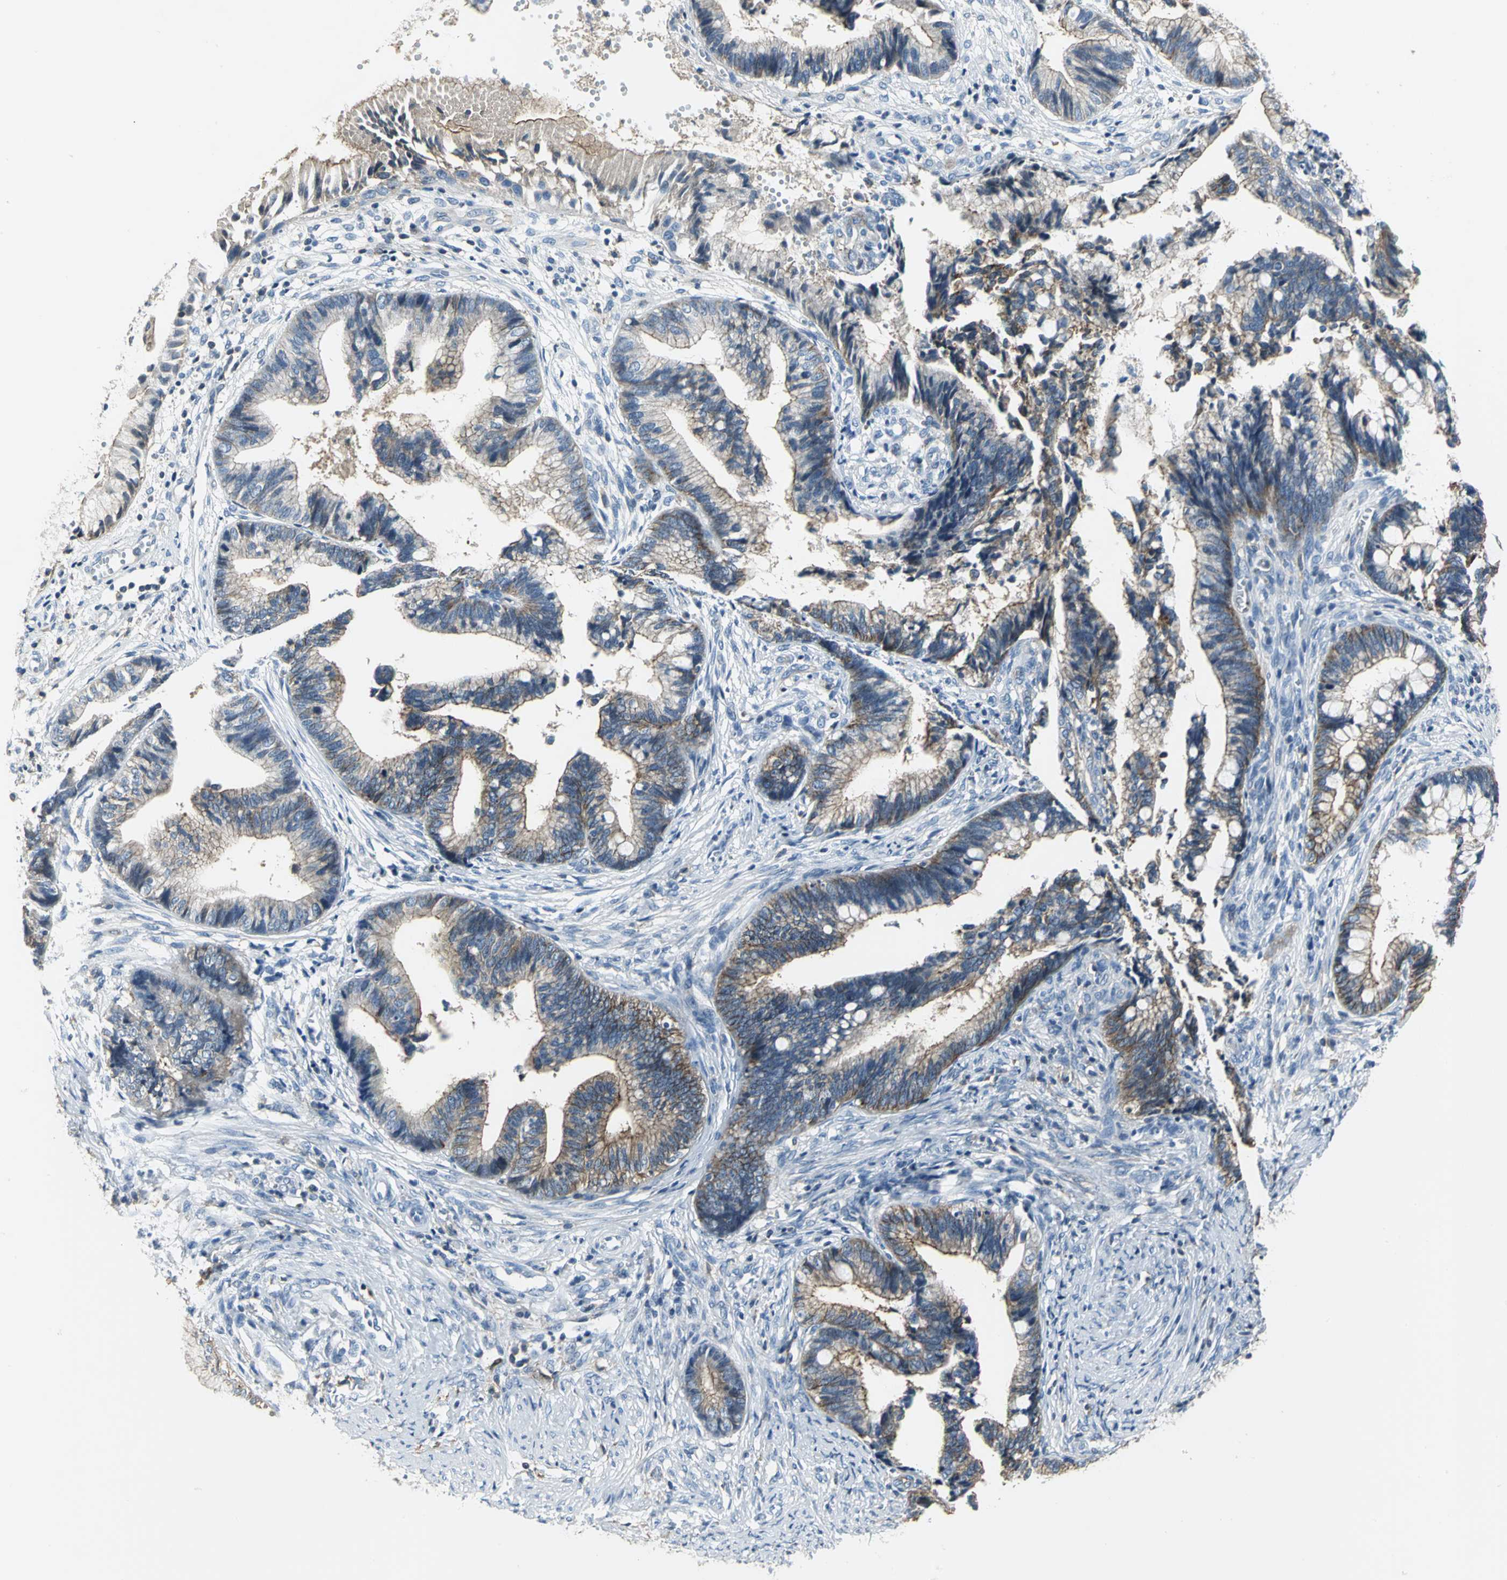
{"staining": {"intensity": "moderate", "quantity": ">75%", "location": "cytoplasmic/membranous"}, "tissue": "cervical cancer", "cell_type": "Tumor cells", "image_type": "cancer", "snomed": [{"axis": "morphology", "description": "Adenocarcinoma, NOS"}, {"axis": "topography", "description": "Cervix"}], "caption": "A photomicrograph of cervical adenocarcinoma stained for a protein demonstrates moderate cytoplasmic/membranous brown staining in tumor cells. Immunohistochemistry stains the protein in brown and the nuclei are stained blue.", "gene": "IQGAP2", "patient": {"sex": "female", "age": 36}}